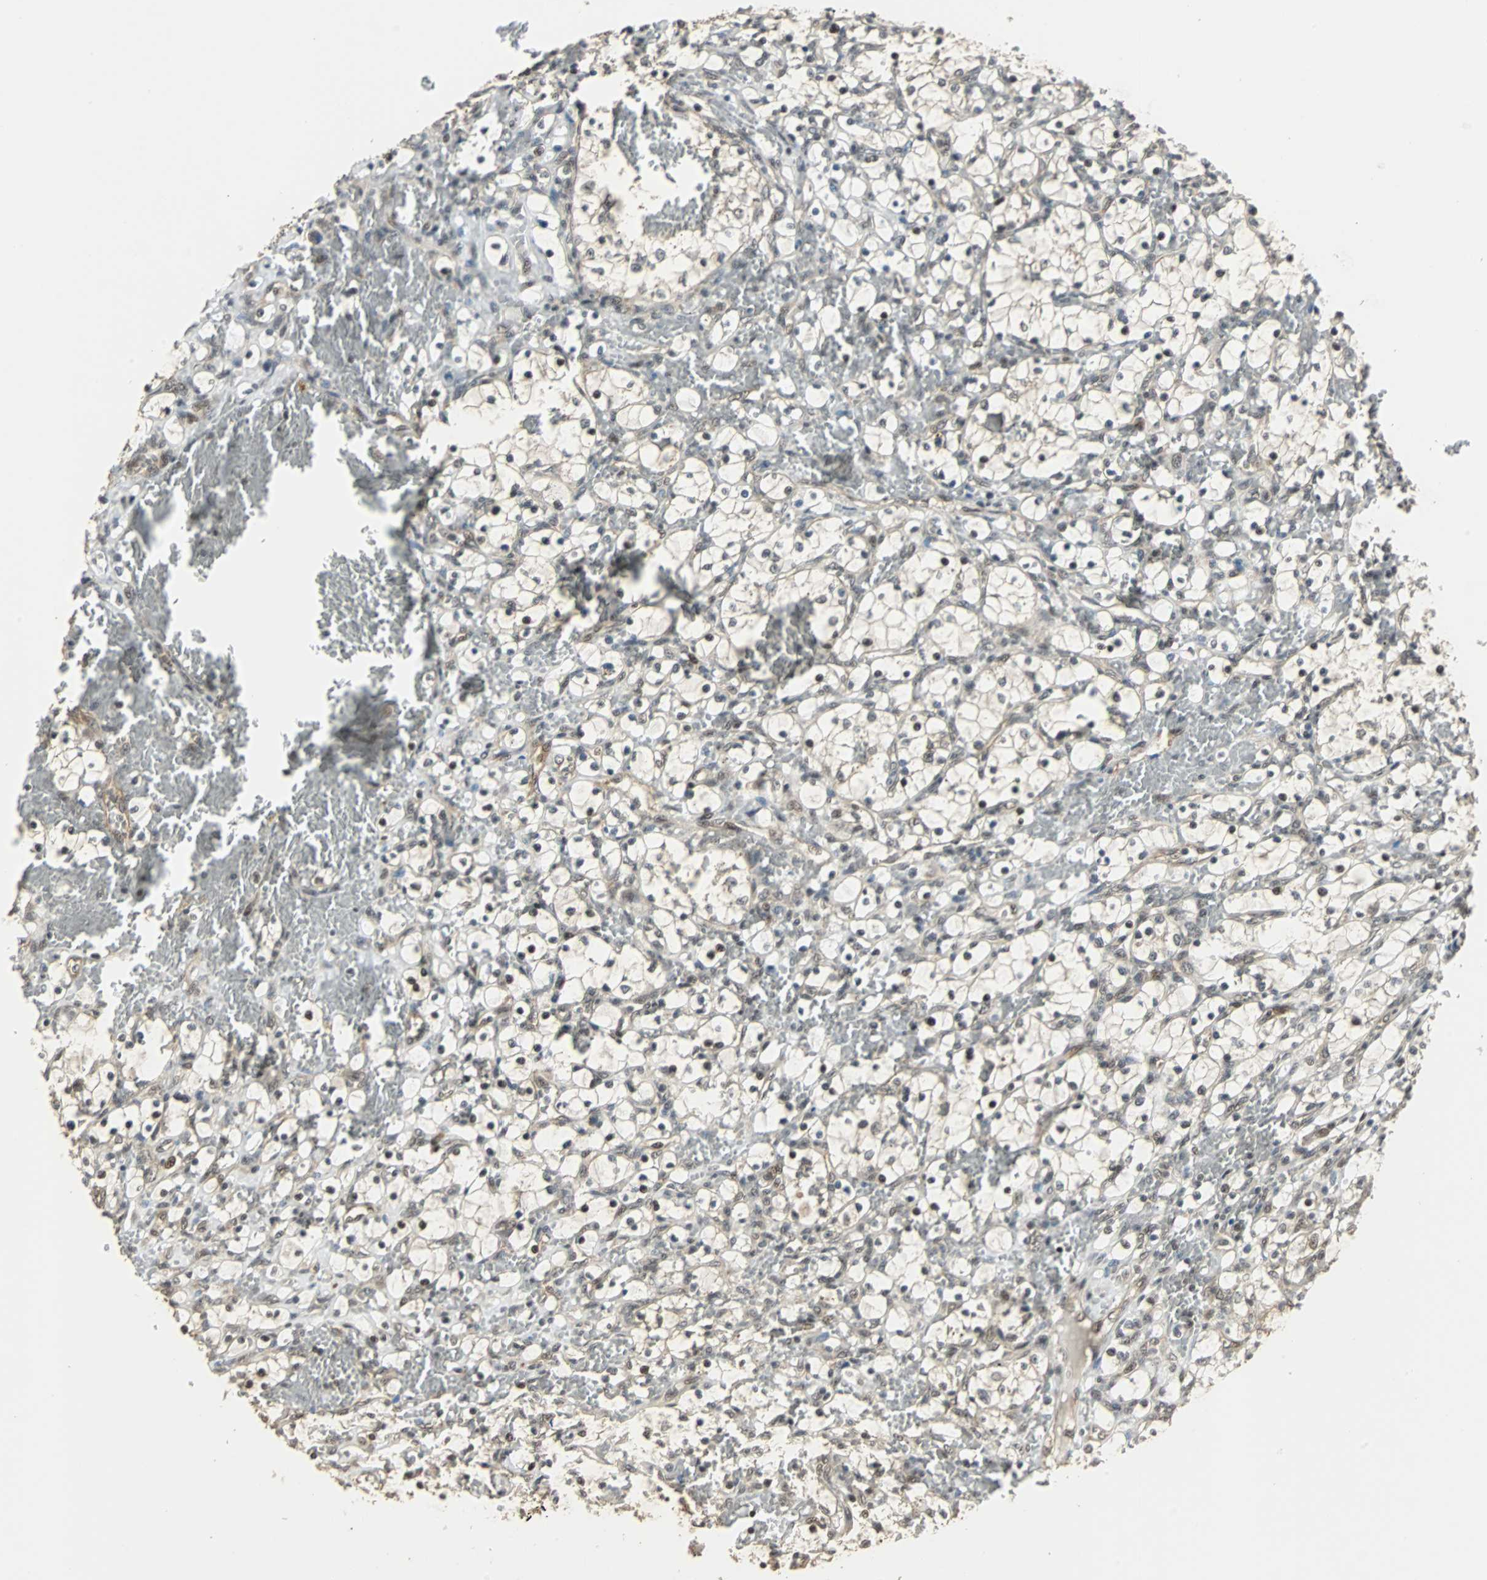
{"staining": {"intensity": "strong", "quantity": "25%-75%", "location": "nuclear"}, "tissue": "renal cancer", "cell_type": "Tumor cells", "image_type": "cancer", "snomed": [{"axis": "morphology", "description": "Adenocarcinoma, NOS"}, {"axis": "topography", "description": "Kidney"}], "caption": "An image of human renal cancer (adenocarcinoma) stained for a protein reveals strong nuclear brown staining in tumor cells.", "gene": "MED4", "patient": {"sex": "female", "age": 69}}